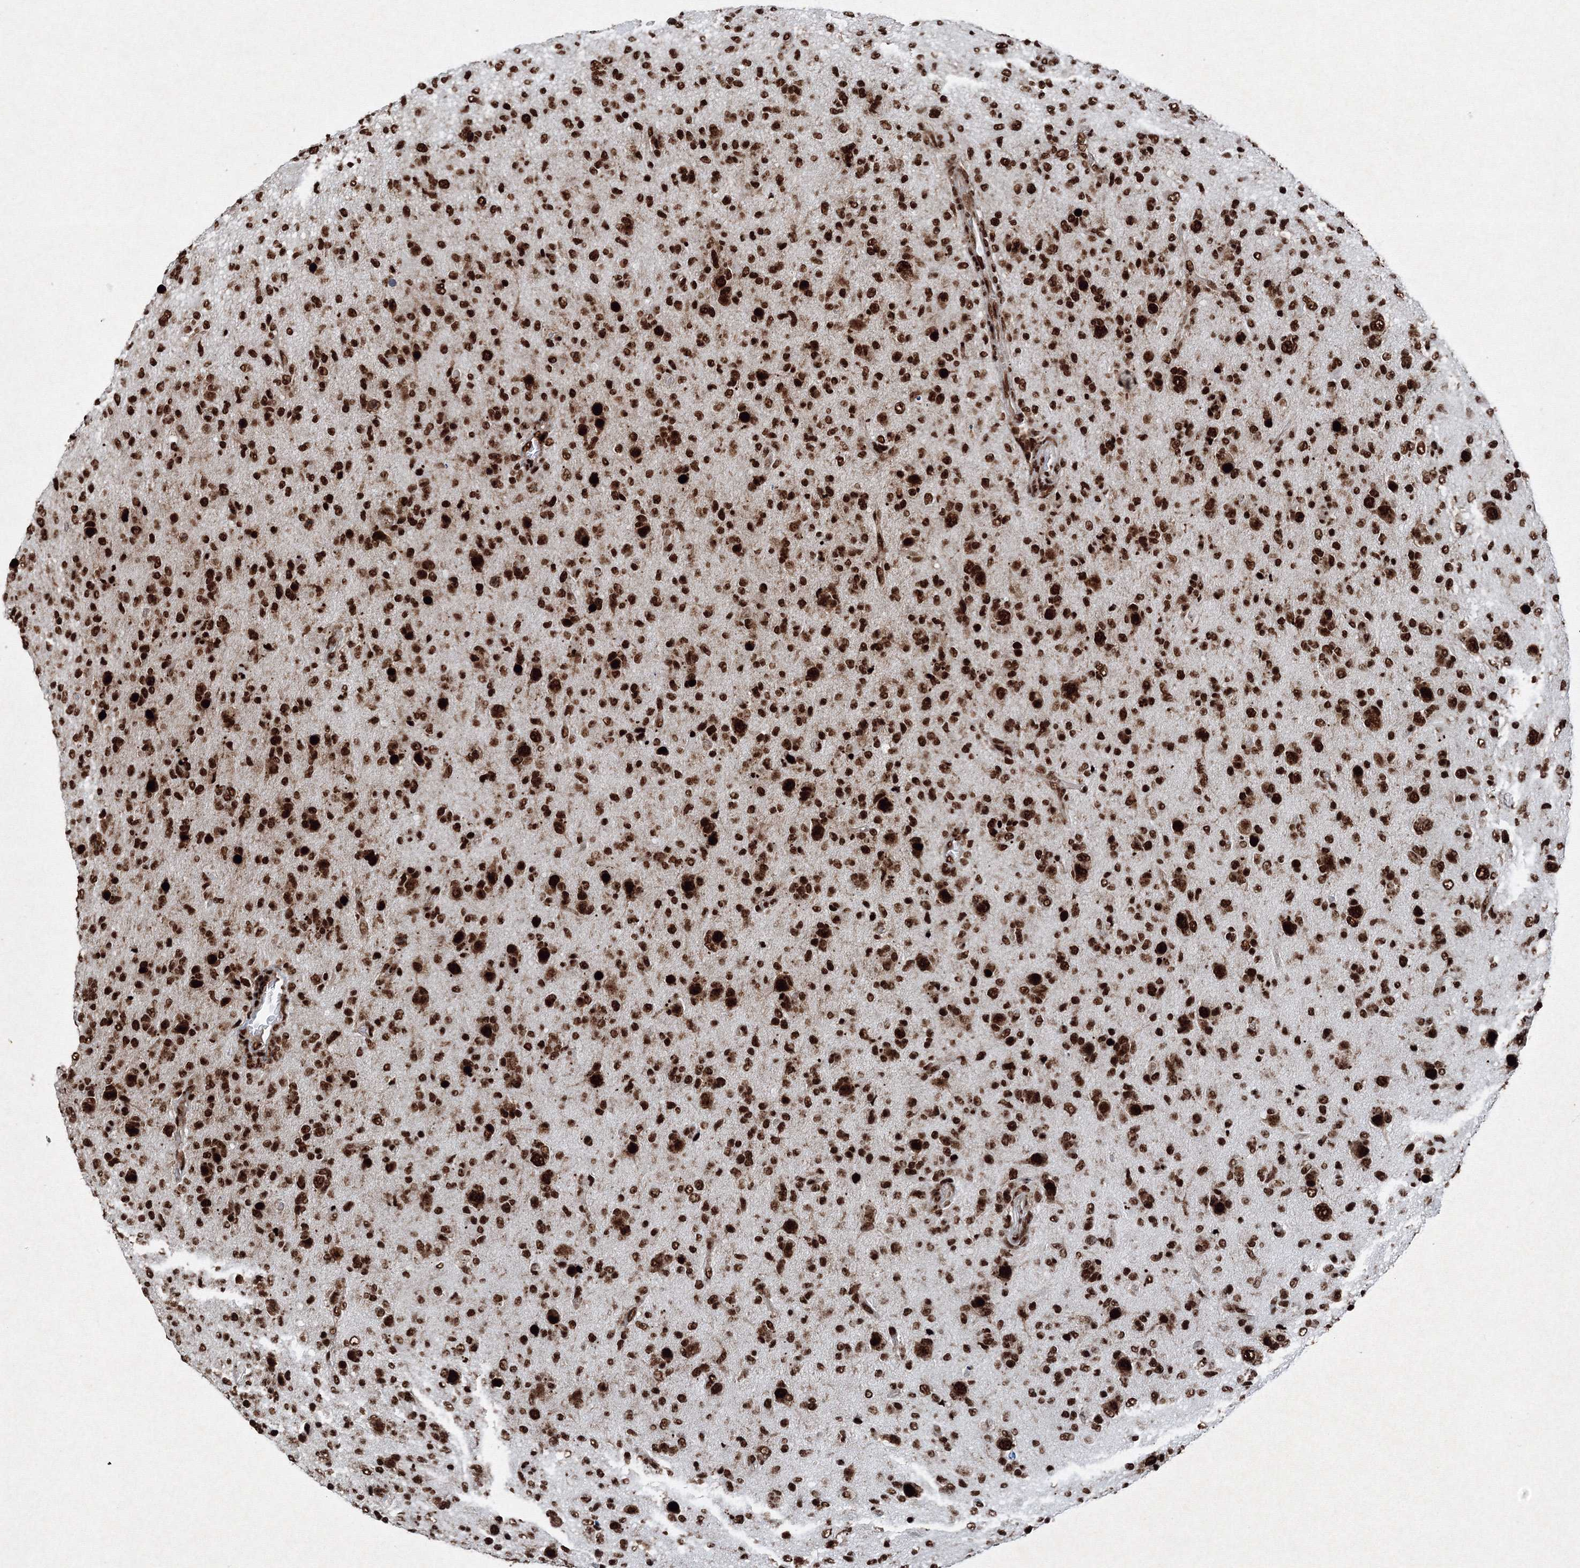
{"staining": {"intensity": "strong", "quantity": ">75%", "location": "nuclear"}, "tissue": "glioma", "cell_type": "Tumor cells", "image_type": "cancer", "snomed": [{"axis": "morphology", "description": "Glioma, malignant, High grade"}, {"axis": "topography", "description": "Brain"}], "caption": "IHC (DAB (3,3'-diaminobenzidine)) staining of human glioma displays strong nuclear protein positivity in about >75% of tumor cells. The staining was performed using DAB (3,3'-diaminobenzidine), with brown indicating positive protein expression. Nuclei are stained blue with hematoxylin.", "gene": "SNRPC", "patient": {"sex": "female", "age": 57}}